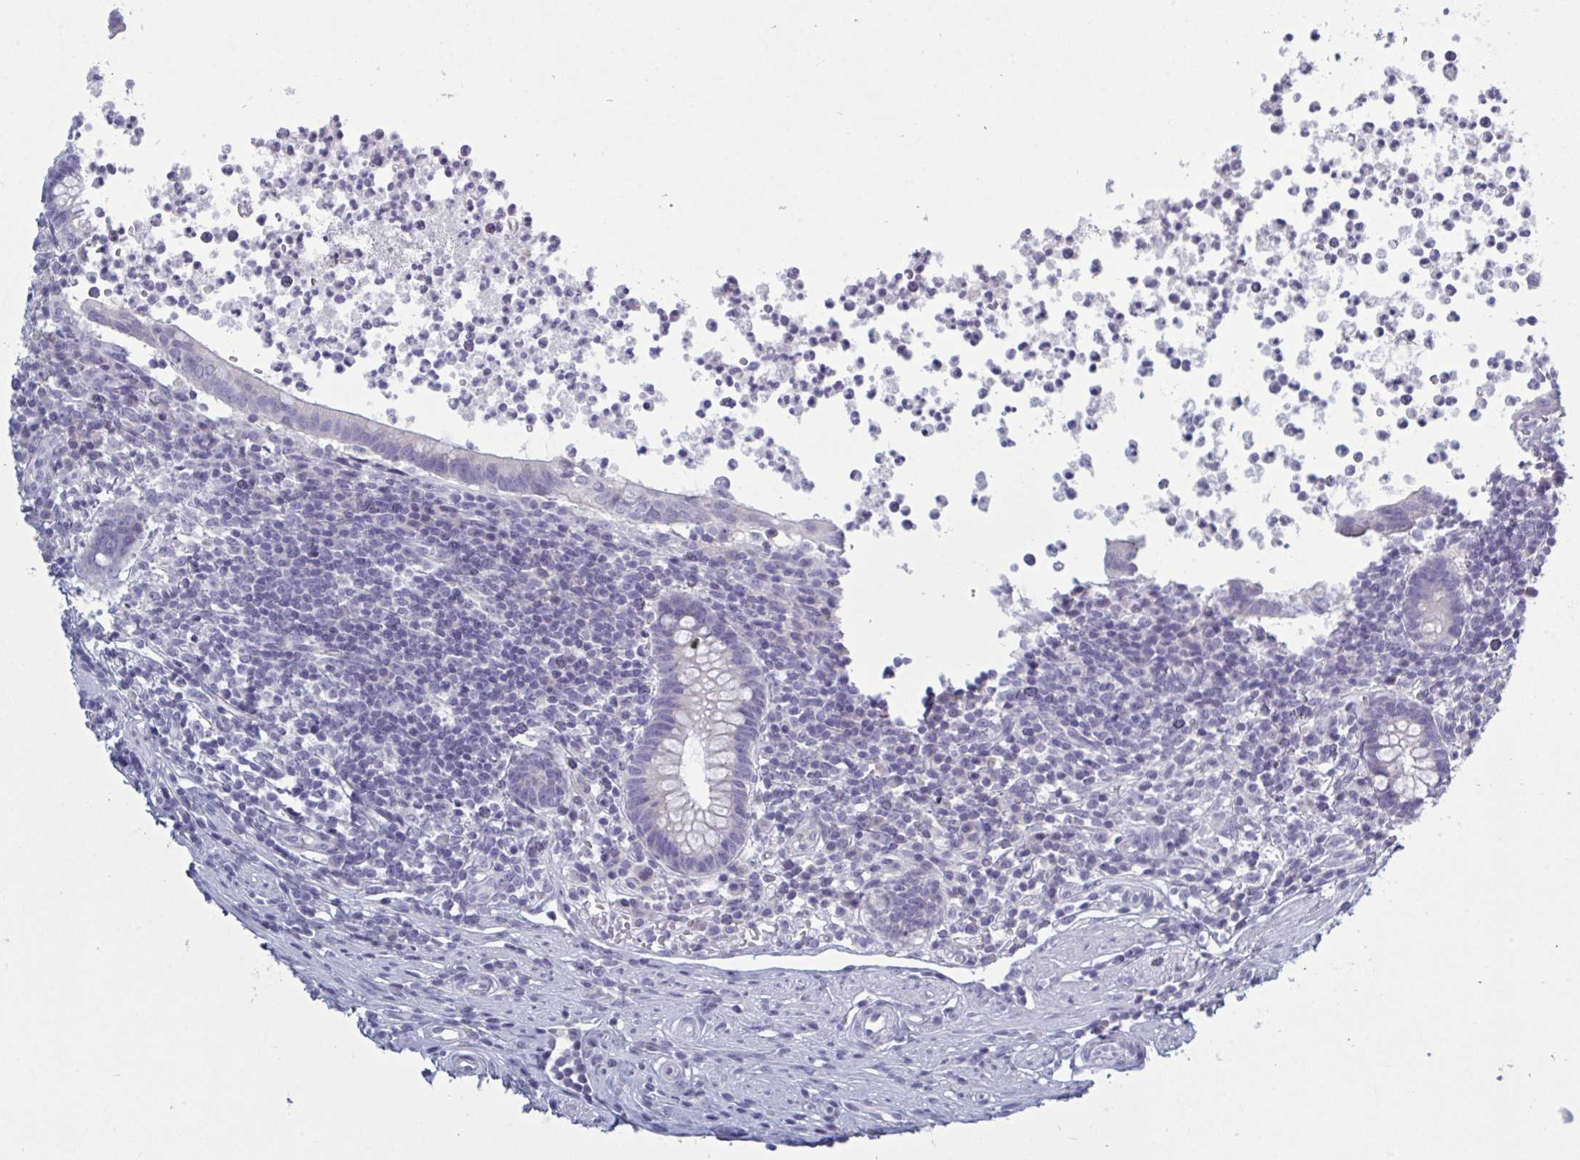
{"staining": {"intensity": "negative", "quantity": "none", "location": "none"}, "tissue": "appendix", "cell_type": "Glandular cells", "image_type": "normal", "snomed": [{"axis": "morphology", "description": "Normal tissue, NOS"}, {"axis": "topography", "description": "Appendix"}], "caption": "Appendix stained for a protein using IHC demonstrates no staining glandular cells.", "gene": "NDUFC2", "patient": {"sex": "female", "age": 56}}